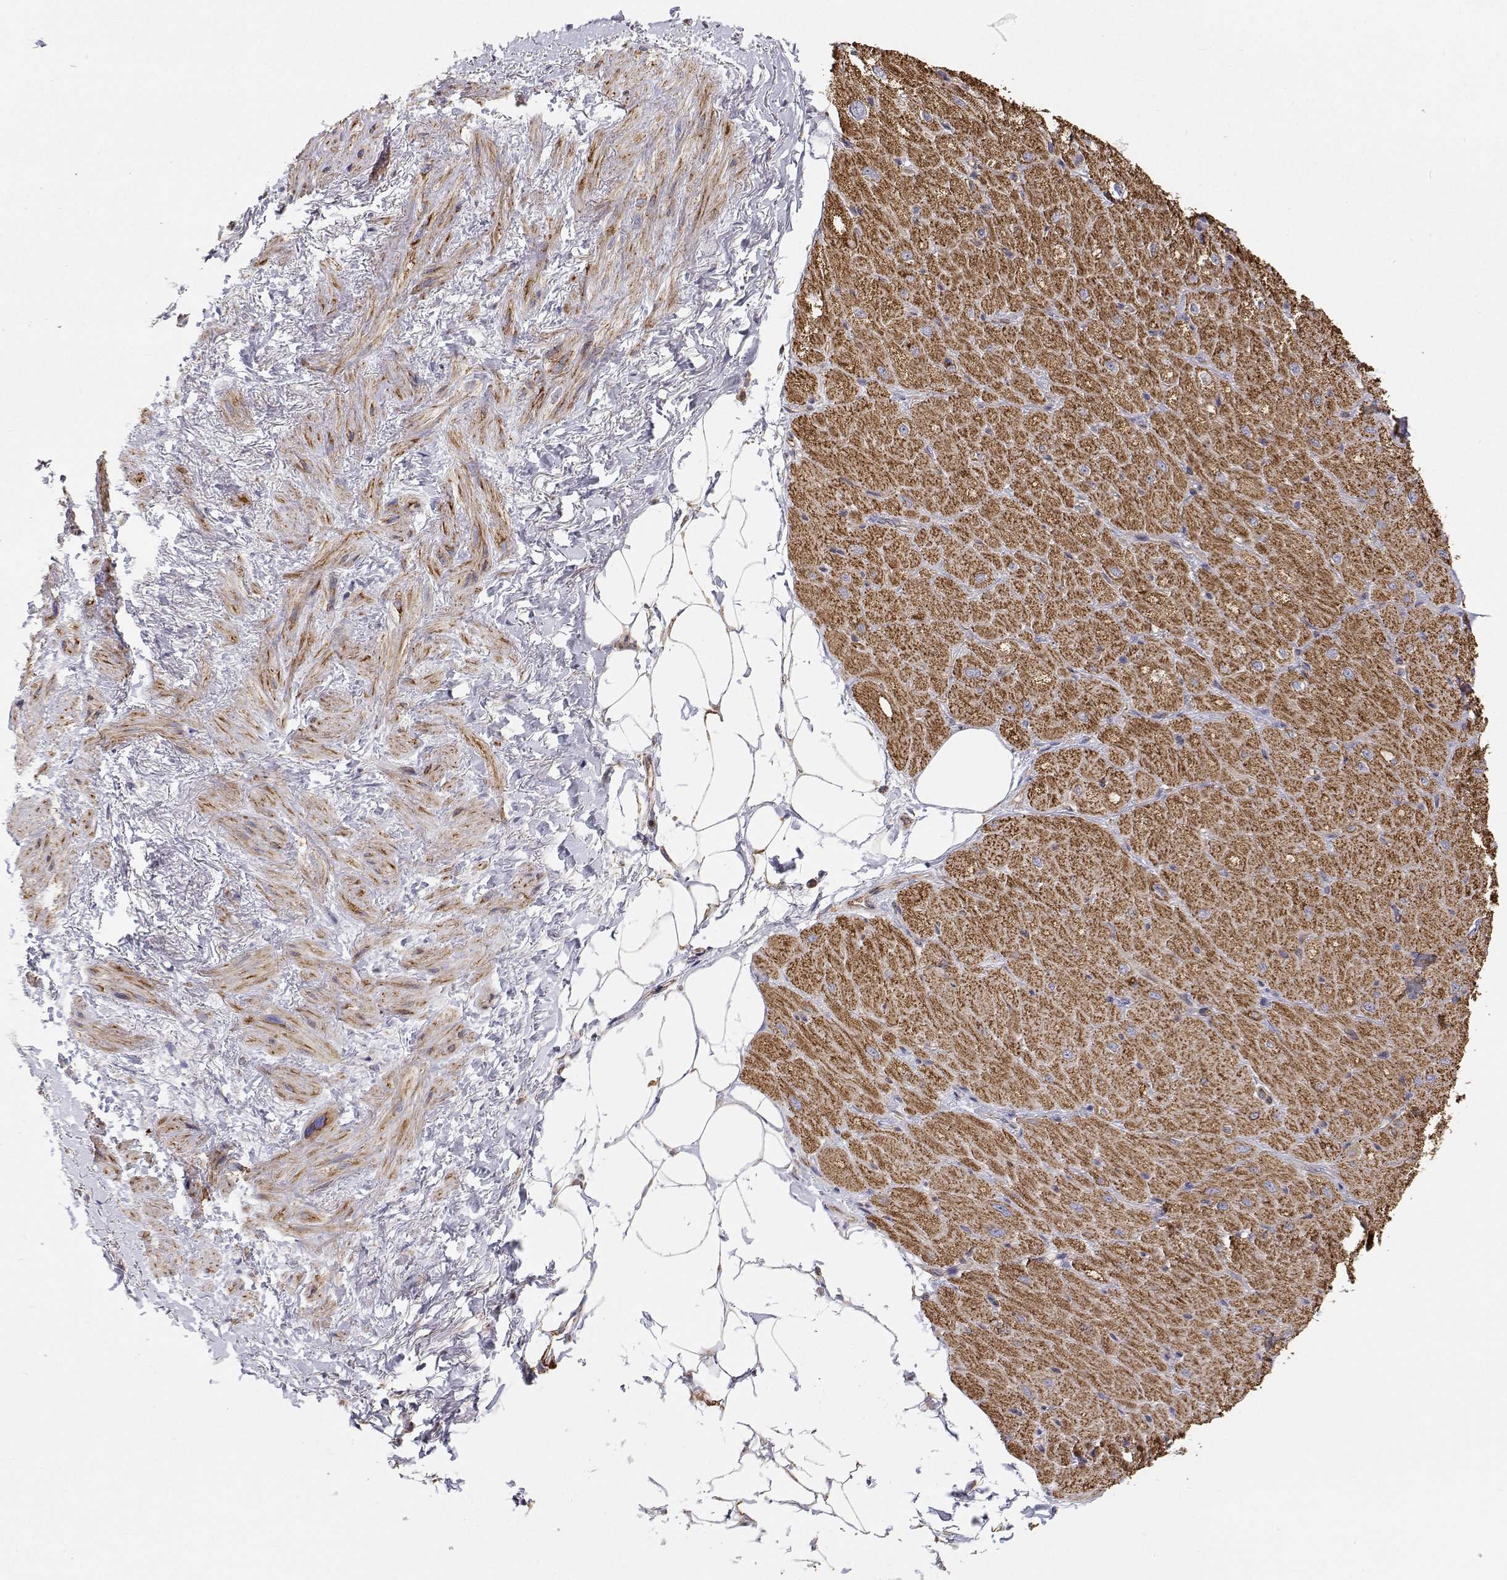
{"staining": {"intensity": "strong", "quantity": ">75%", "location": "cytoplasmic/membranous"}, "tissue": "heart muscle", "cell_type": "Cardiomyocytes", "image_type": "normal", "snomed": [{"axis": "morphology", "description": "Normal tissue, NOS"}, {"axis": "topography", "description": "Heart"}], "caption": "Brown immunohistochemical staining in normal human heart muscle displays strong cytoplasmic/membranous expression in approximately >75% of cardiomyocytes.", "gene": "SPICE1", "patient": {"sex": "male", "age": 62}}